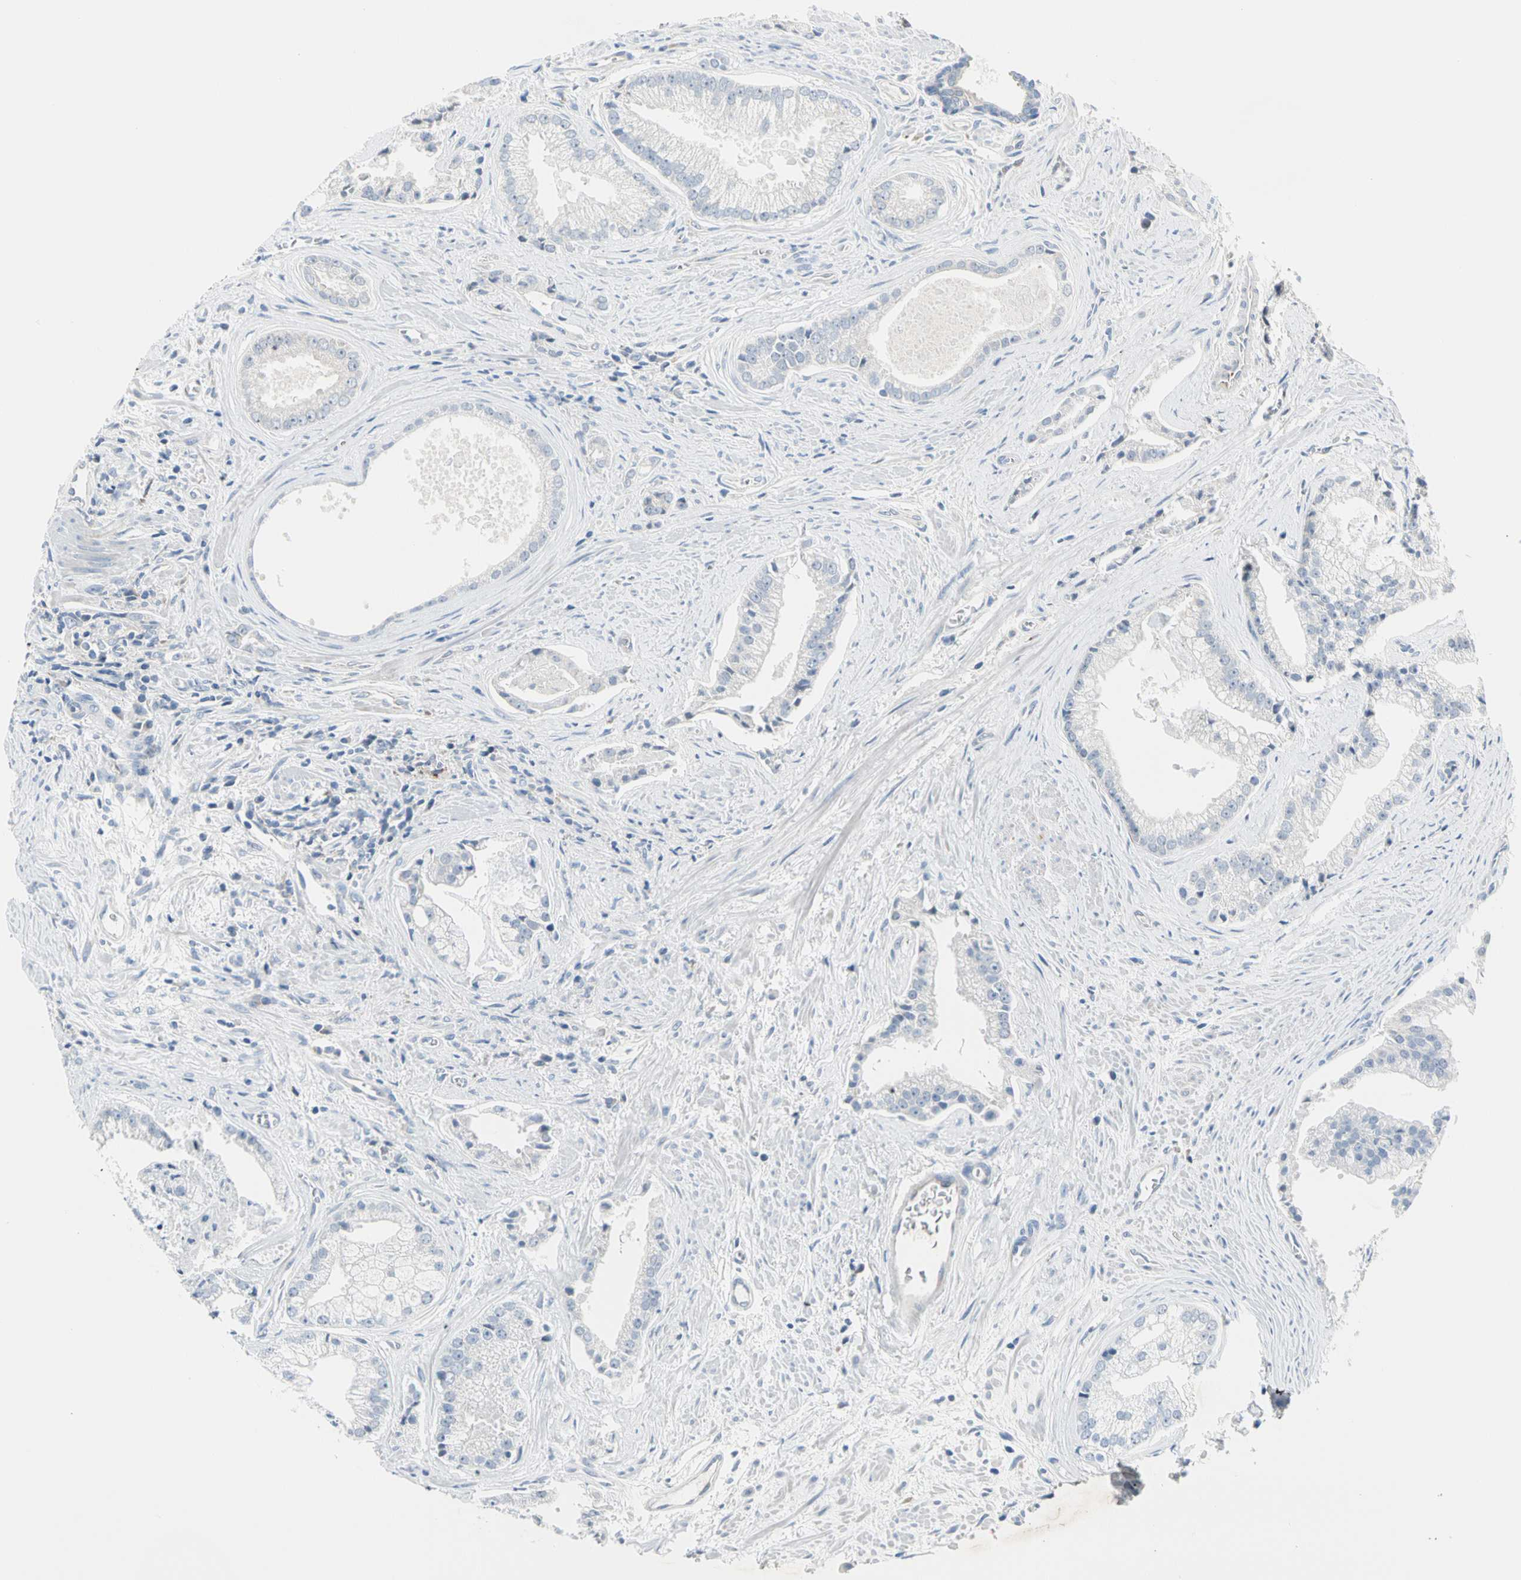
{"staining": {"intensity": "negative", "quantity": "none", "location": "none"}, "tissue": "prostate cancer", "cell_type": "Tumor cells", "image_type": "cancer", "snomed": [{"axis": "morphology", "description": "Adenocarcinoma, High grade"}, {"axis": "topography", "description": "Prostate"}], "caption": "Immunohistochemistry (IHC) photomicrograph of neoplastic tissue: human high-grade adenocarcinoma (prostate) stained with DAB (3,3'-diaminobenzidine) reveals no significant protein positivity in tumor cells.", "gene": "GPR153", "patient": {"sex": "male", "age": 67}}